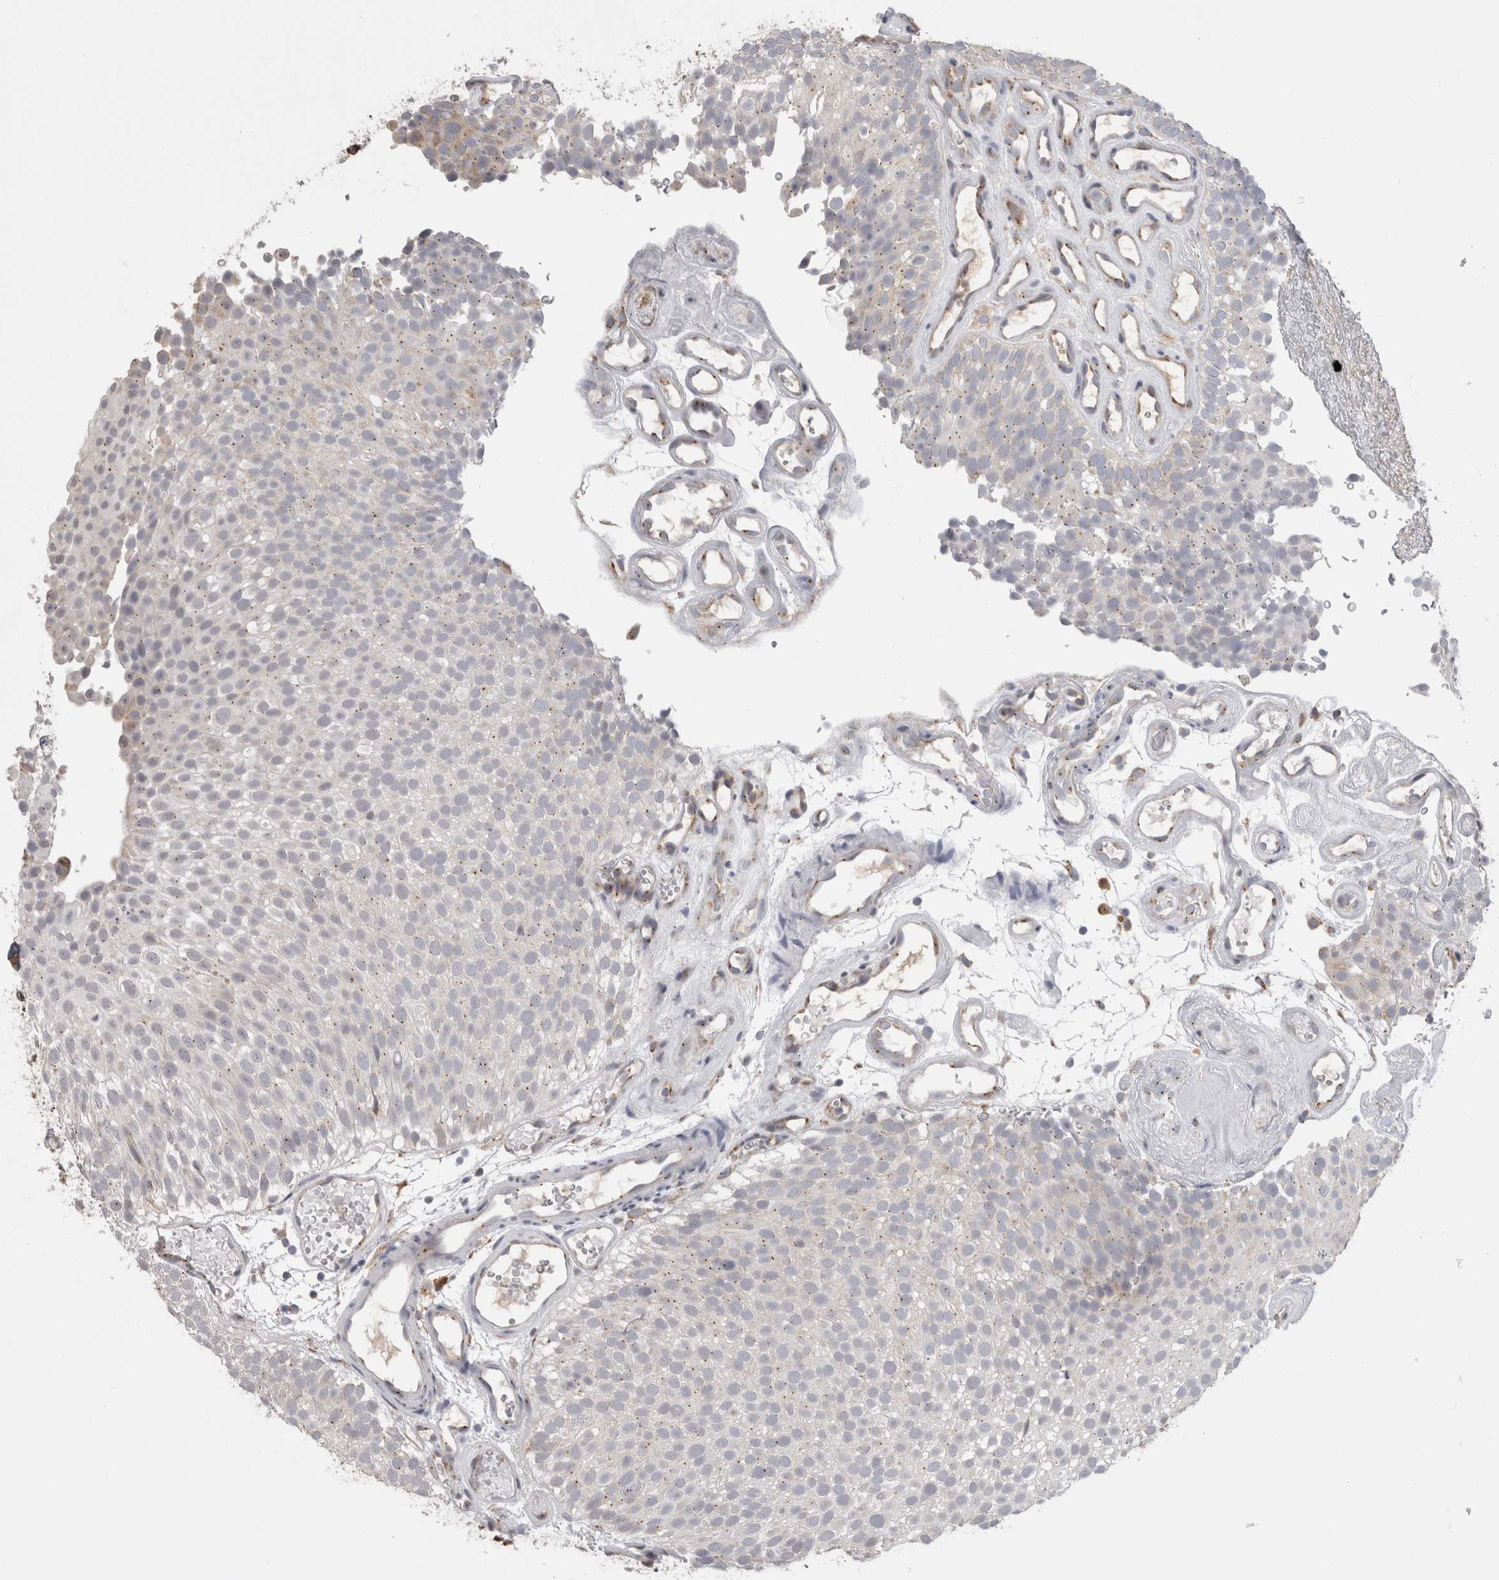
{"staining": {"intensity": "weak", "quantity": "25%-75%", "location": "cytoplasmic/membranous"}, "tissue": "urothelial cancer", "cell_type": "Tumor cells", "image_type": "cancer", "snomed": [{"axis": "morphology", "description": "Urothelial carcinoma, Low grade"}, {"axis": "topography", "description": "Urinary bladder"}], "caption": "The histopathology image shows immunohistochemical staining of urothelial carcinoma (low-grade). There is weak cytoplasmic/membranous expression is present in approximately 25%-75% of tumor cells.", "gene": "ZNF341", "patient": {"sex": "male", "age": 78}}